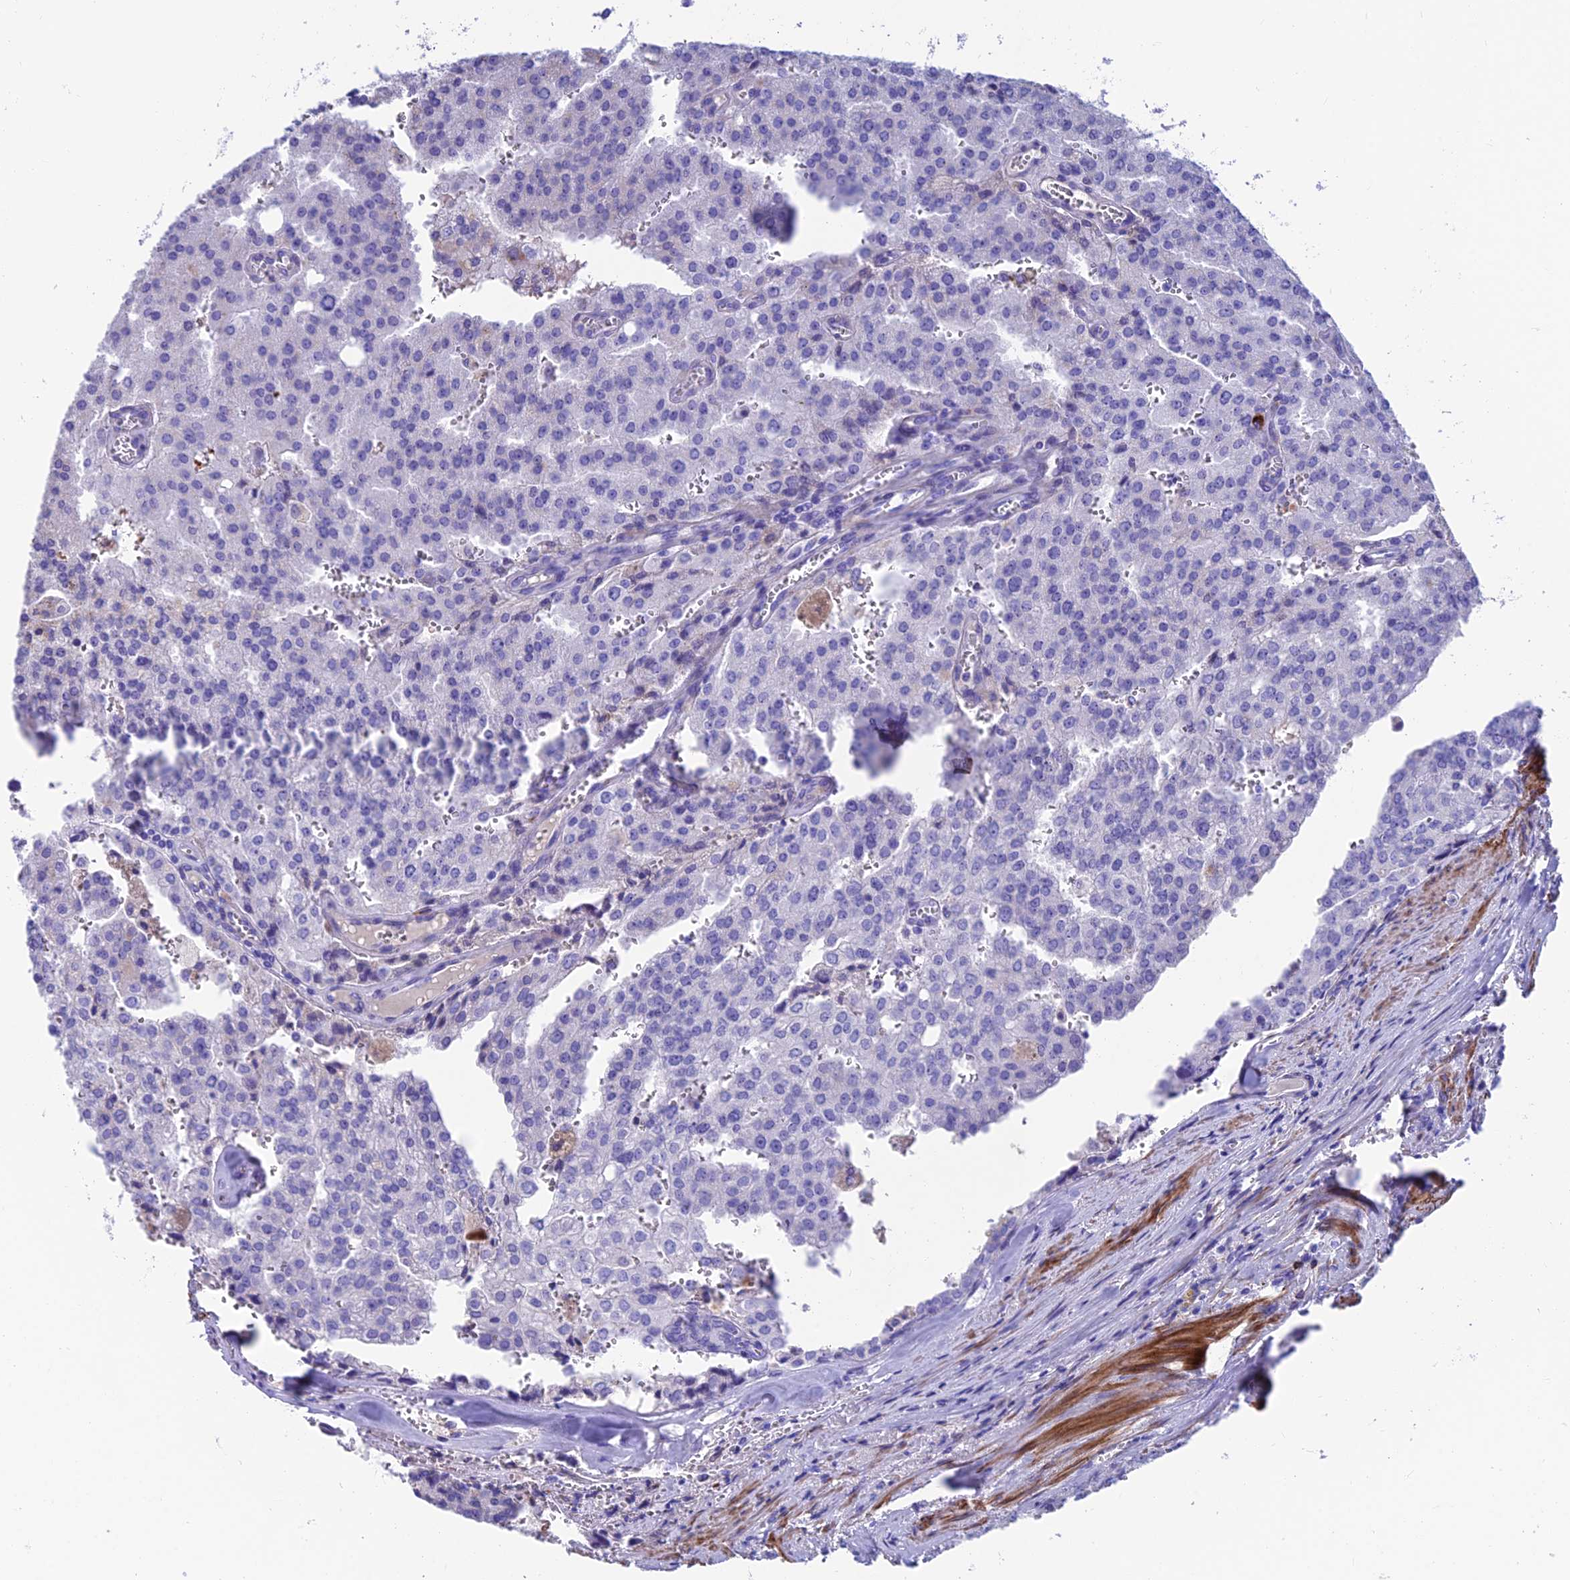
{"staining": {"intensity": "negative", "quantity": "none", "location": "none"}, "tissue": "prostate cancer", "cell_type": "Tumor cells", "image_type": "cancer", "snomed": [{"axis": "morphology", "description": "Adenocarcinoma, High grade"}, {"axis": "topography", "description": "Prostate"}], "caption": "Tumor cells are negative for brown protein staining in prostate cancer (high-grade adenocarcinoma).", "gene": "GNG11", "patient": {"sex": "male", "age": 68}}